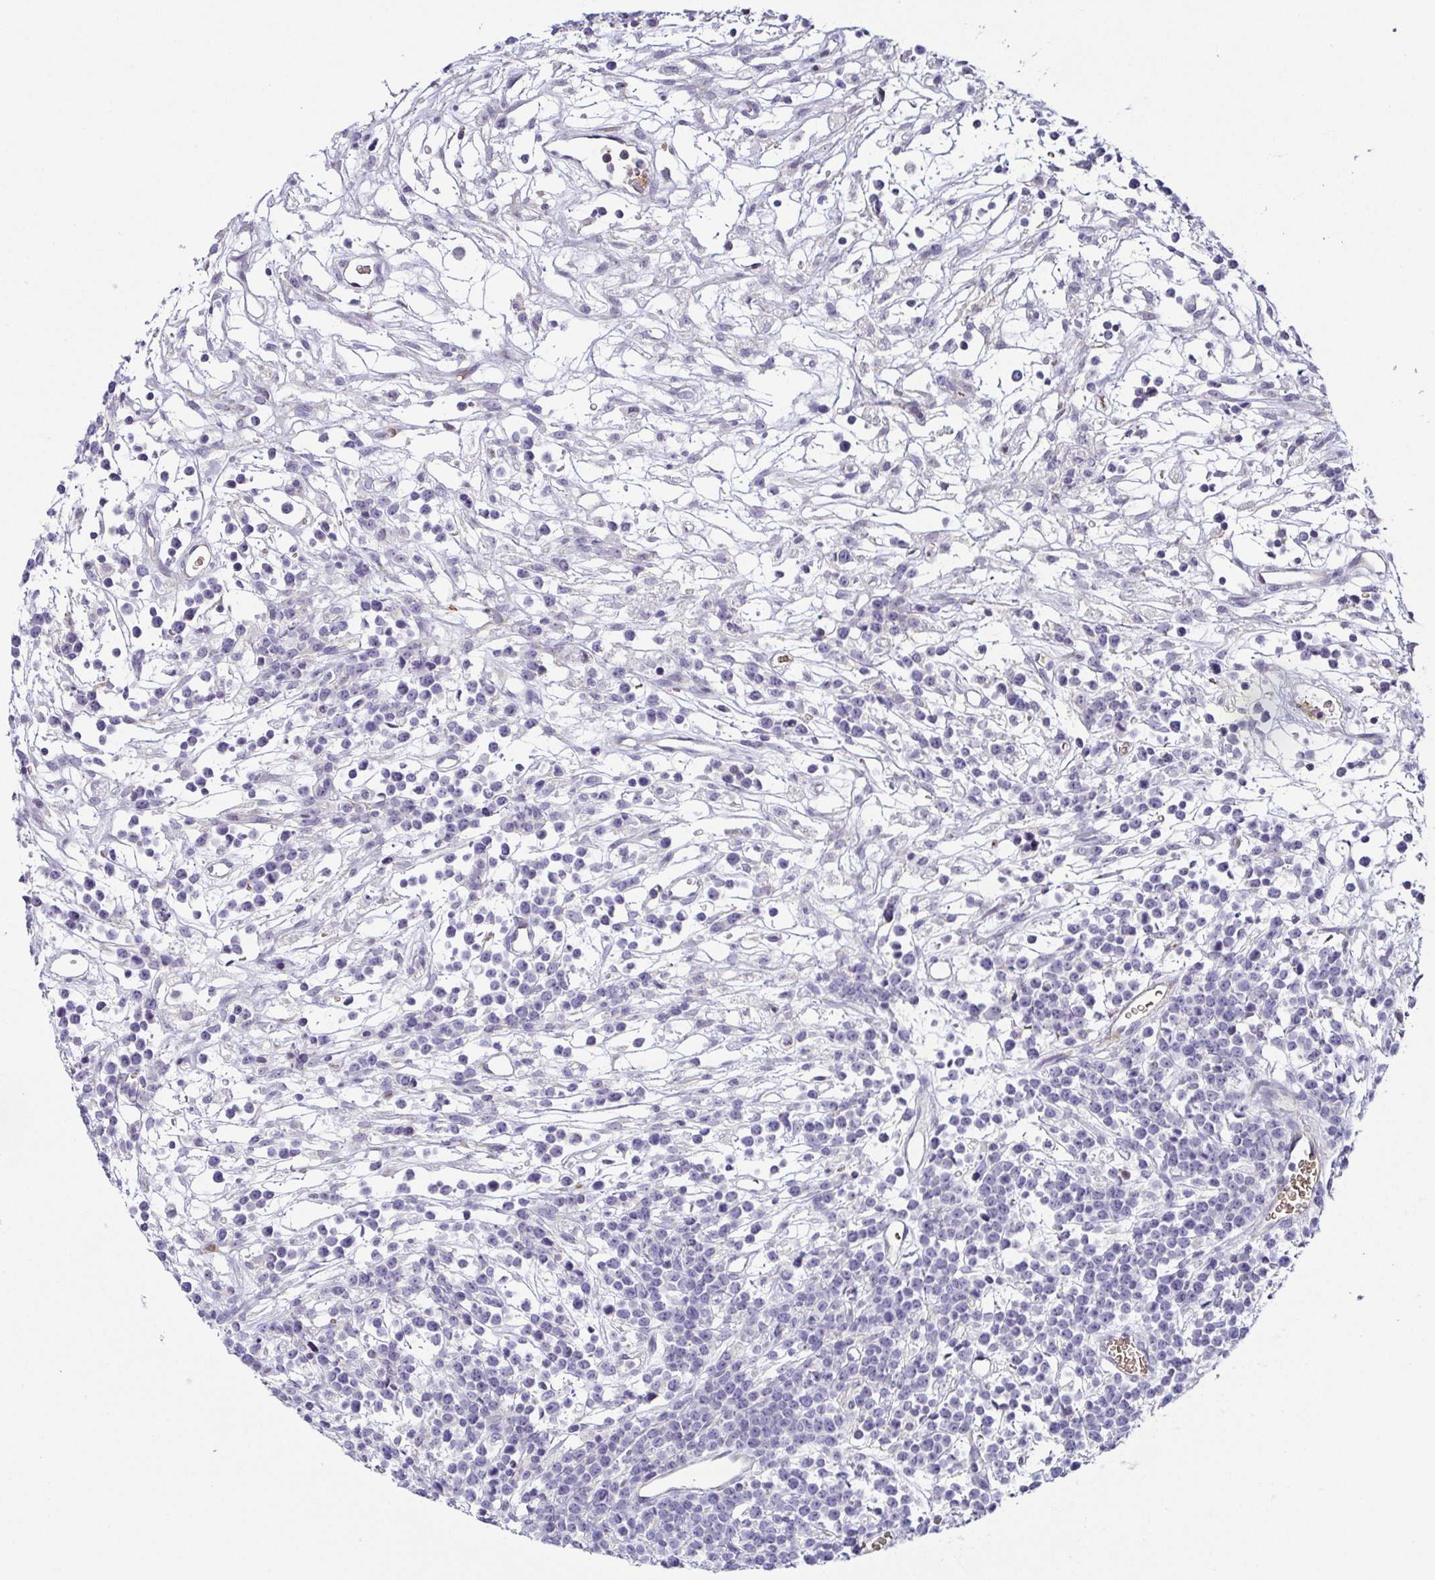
{"staining": {"intensity": "negative", "quantity": "none", "location": "none"}, "tissue": "lymphoma", "cell_type": "Tumor cells", "image_type": "cancer", "snomed": [{"axis": "morphology", "description": "Malignant lymphoma, non-Hodgkin's type, High grade"}, {"axis": "topography", "description": "Ovary"}], "caption": "The micrograph shows no significant staining in tumor cells of high-grade malignant lymphoma, non-Hodgkin's type.", "gene": "FAM162B", "patient": {"sex": "female", "age": 56}}